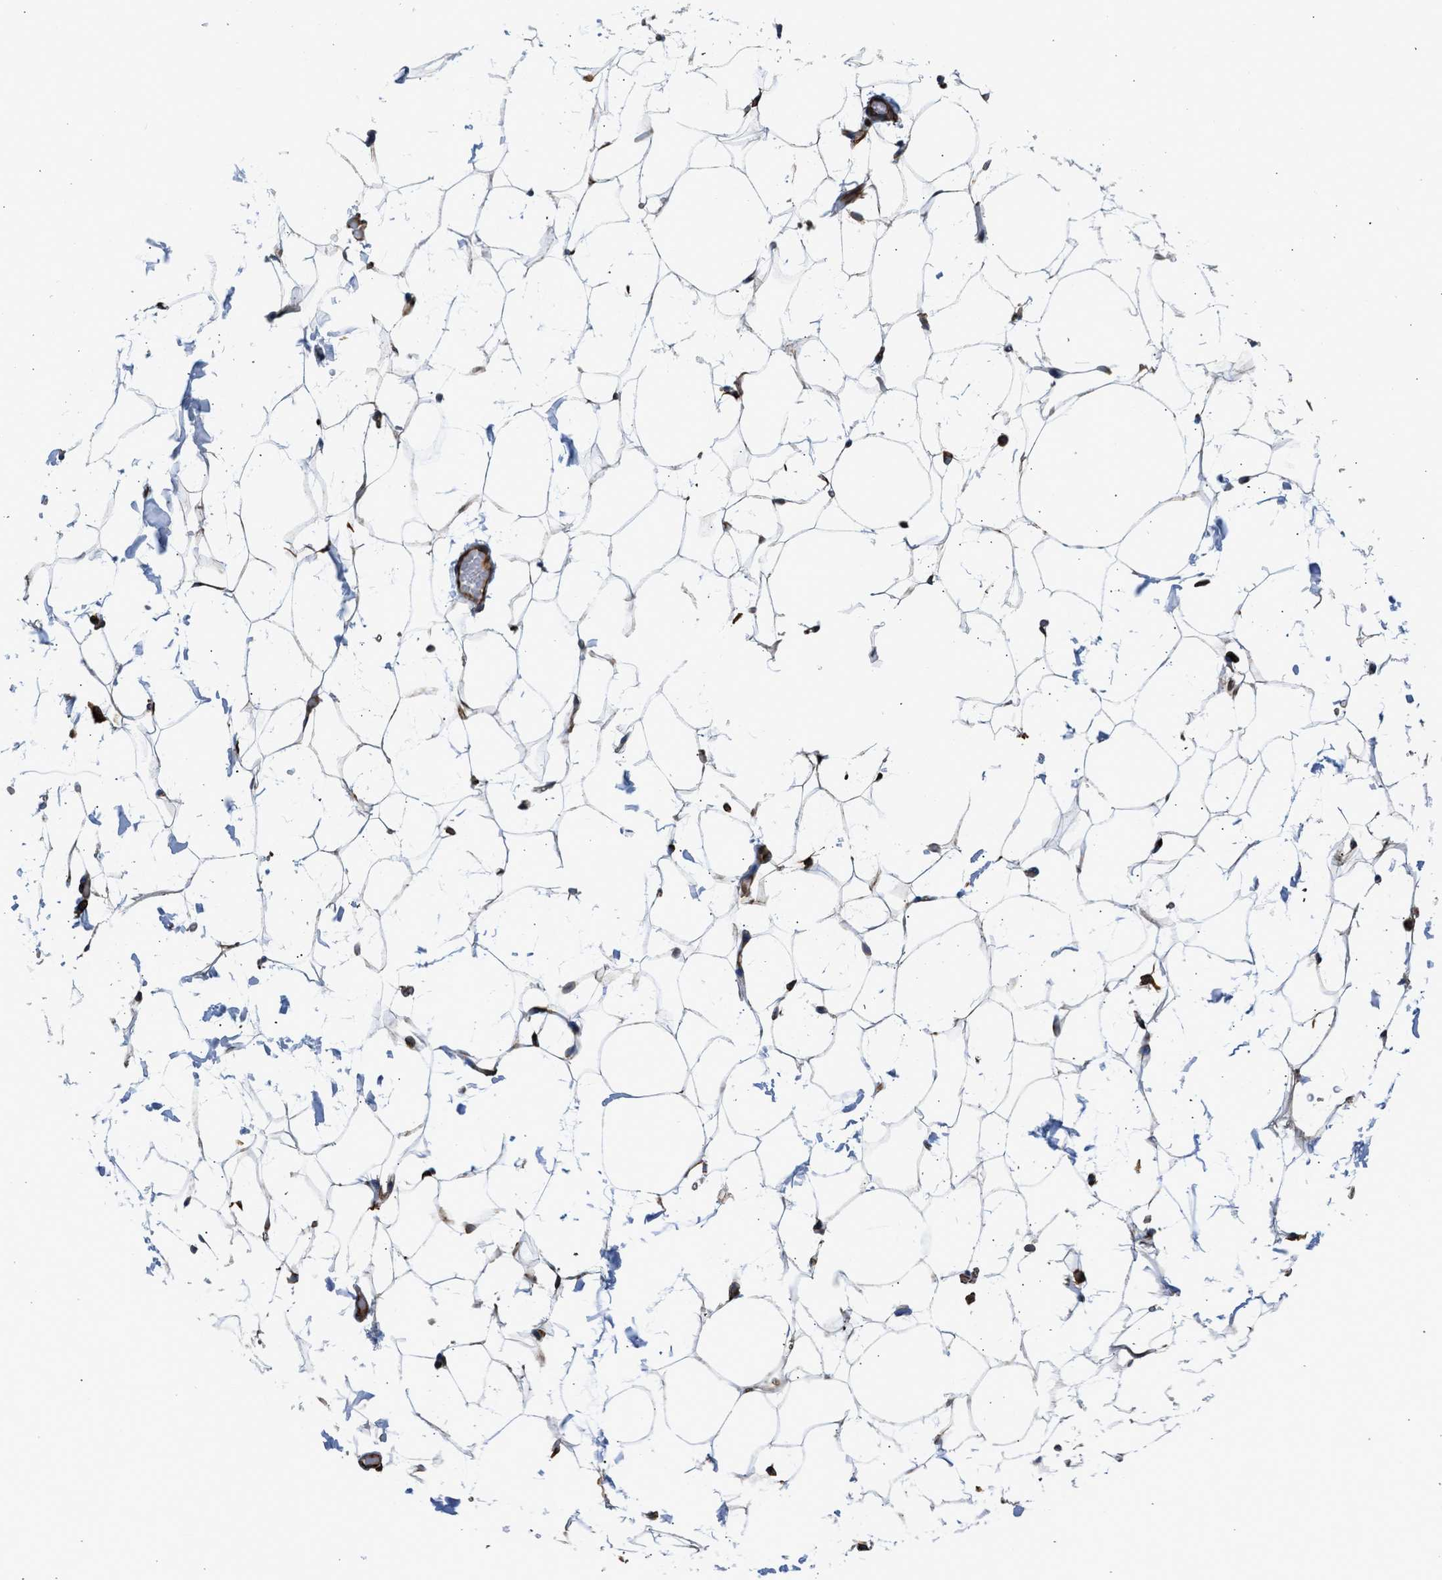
{"staining": {"intensity": "strong", "quantity": "25%-75%", "location": "cytoplasmic/membranous"}, "tissue": "adipose tissue", "cell_type": "Adipocytes", "image_type": "normal", "snomed": [{"axis": "morphology", "description": "Normal tissue, NOS"}, {"axis": "topography", "description": "Breast"}, {"axis": "topography", "description": "Soft tissue"}], "caption": "Adipocytes display high levels of strong cytoplasmic/membranous positivity in approximately 25%-75% of cells in benign adipose tissue. The staining is performed using DAB brown chromogen to label protein expression. The nuclei are counter-stained blue using hematoxylin.", "gene": "ULK4", "patient": {"sex": "female", "age": 75}}